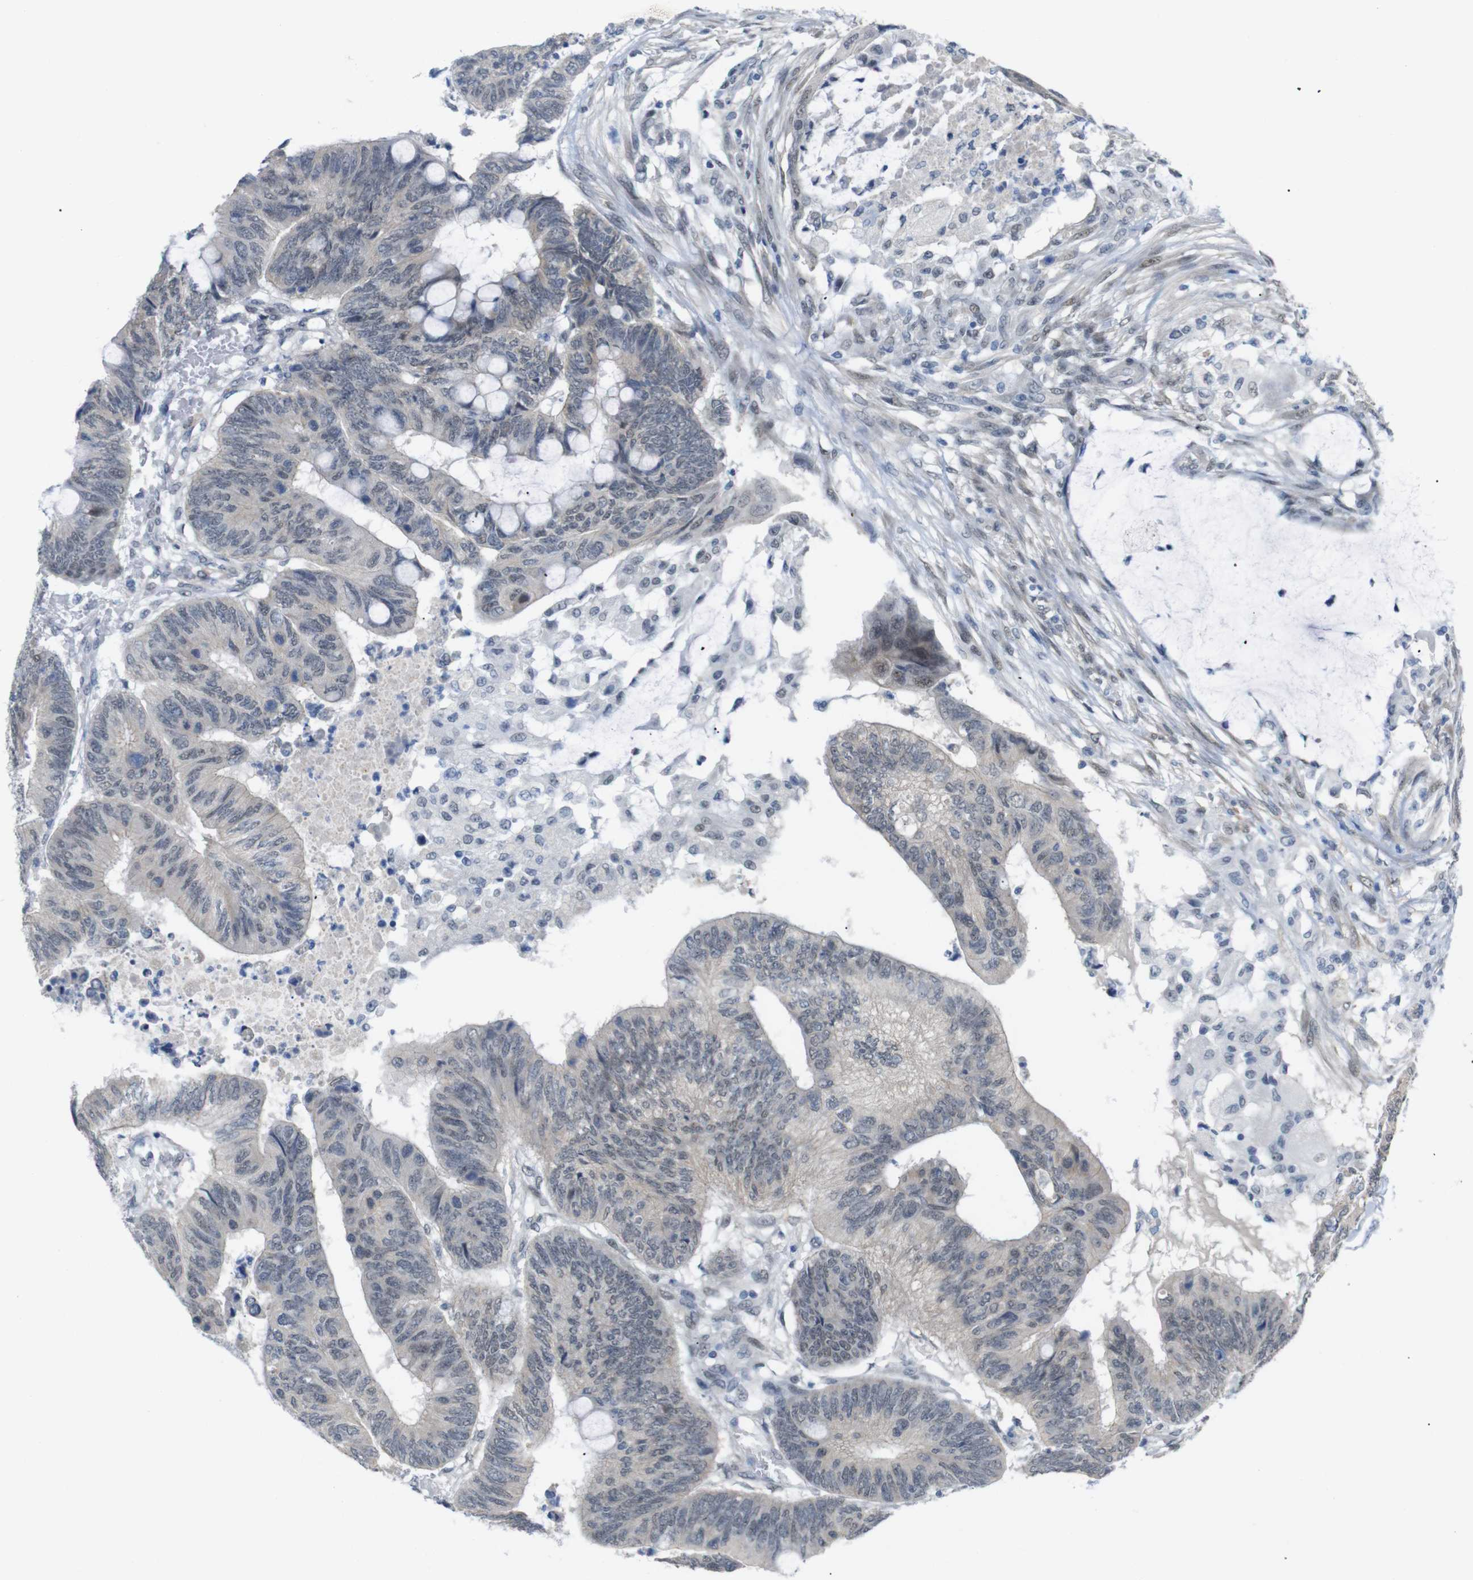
{"staining": {"intensity": "negative", "quantity": "none", "location": "none"}, "tissue": "colorectal cancer", "cell_type": "Tumor cells", "image_type": "cancer", "snomed": [{"axis": "morphology", "description": "Normal tissue, NOS"}, {"axis": "morphology", "description": "Adenocarcinoma, NOS"}, {"axis": "topography", "description": "Rectum"}, {"axis": "topography", "description": "Peripheral nerve tissue"}], "caption": "An image of colorectal cancer stained for a protein exhibits no brown staining in tumor cells.", "gene": "GPR158", "patient": {"sex": "male", "age": 92}}